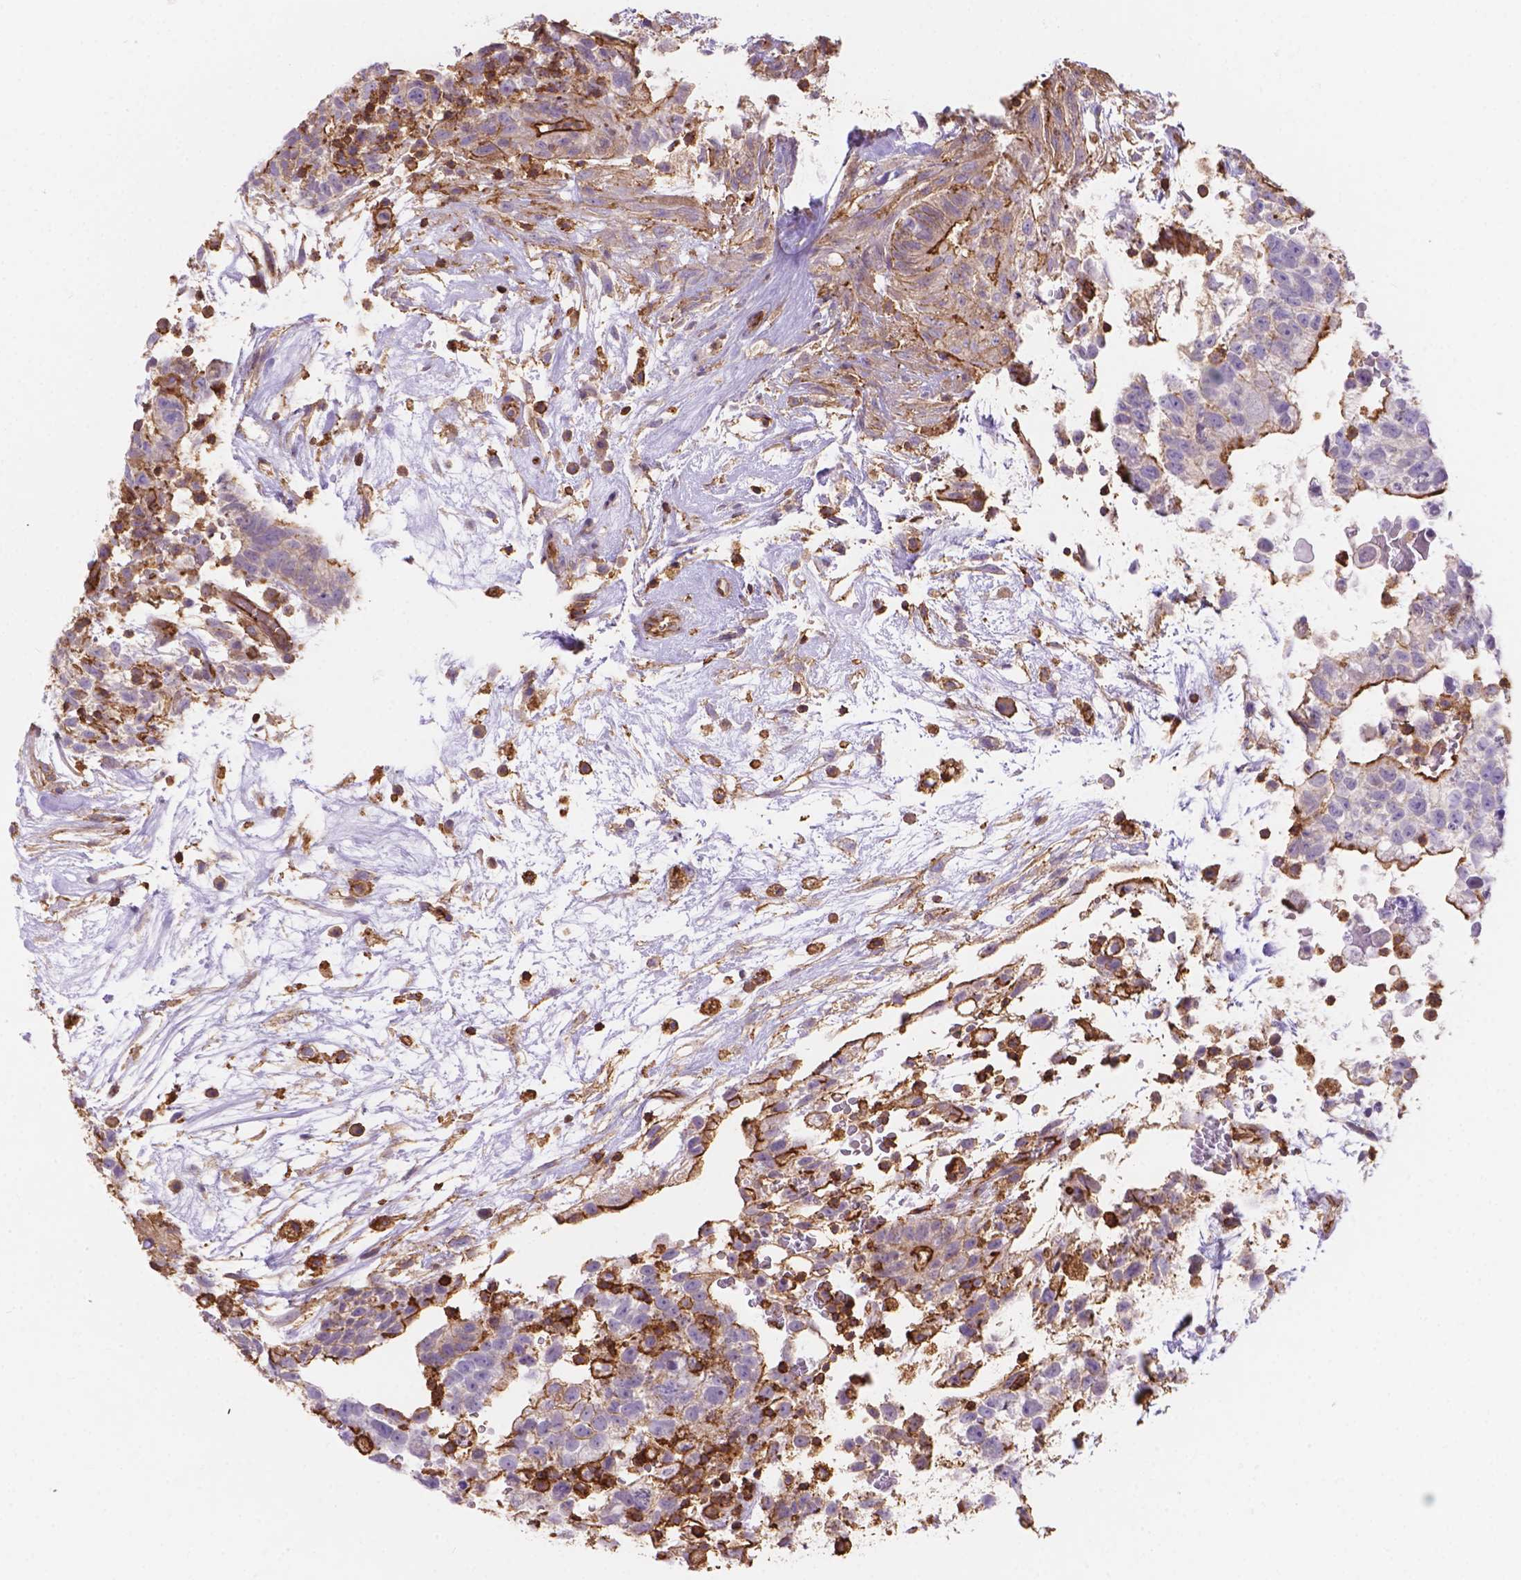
{"staining": {"intensity": "moderate", "quantity": "25%-75%", "location": "cytoplasmic/membranous"}, "tissue": "testis cancer", "cell_type": "Tumor cells", "image_type": "cancer", "snomed": [{"axis": "morphology", "description": "Normal tissue, NOS"}, {"axis": "morphology", "description": "Carcinoma, Embryonal, NOS"}, {"axis": "topography", "description": "Testis"}], "caption": "Immunohistochemistry of human testis cancer displays medium levels of moderate cytoplasmic/membranous staining in approximately 25%-75% of tumor cells.", "gene": "DMWD", "patient": {"sex": "male", "age": 32}}